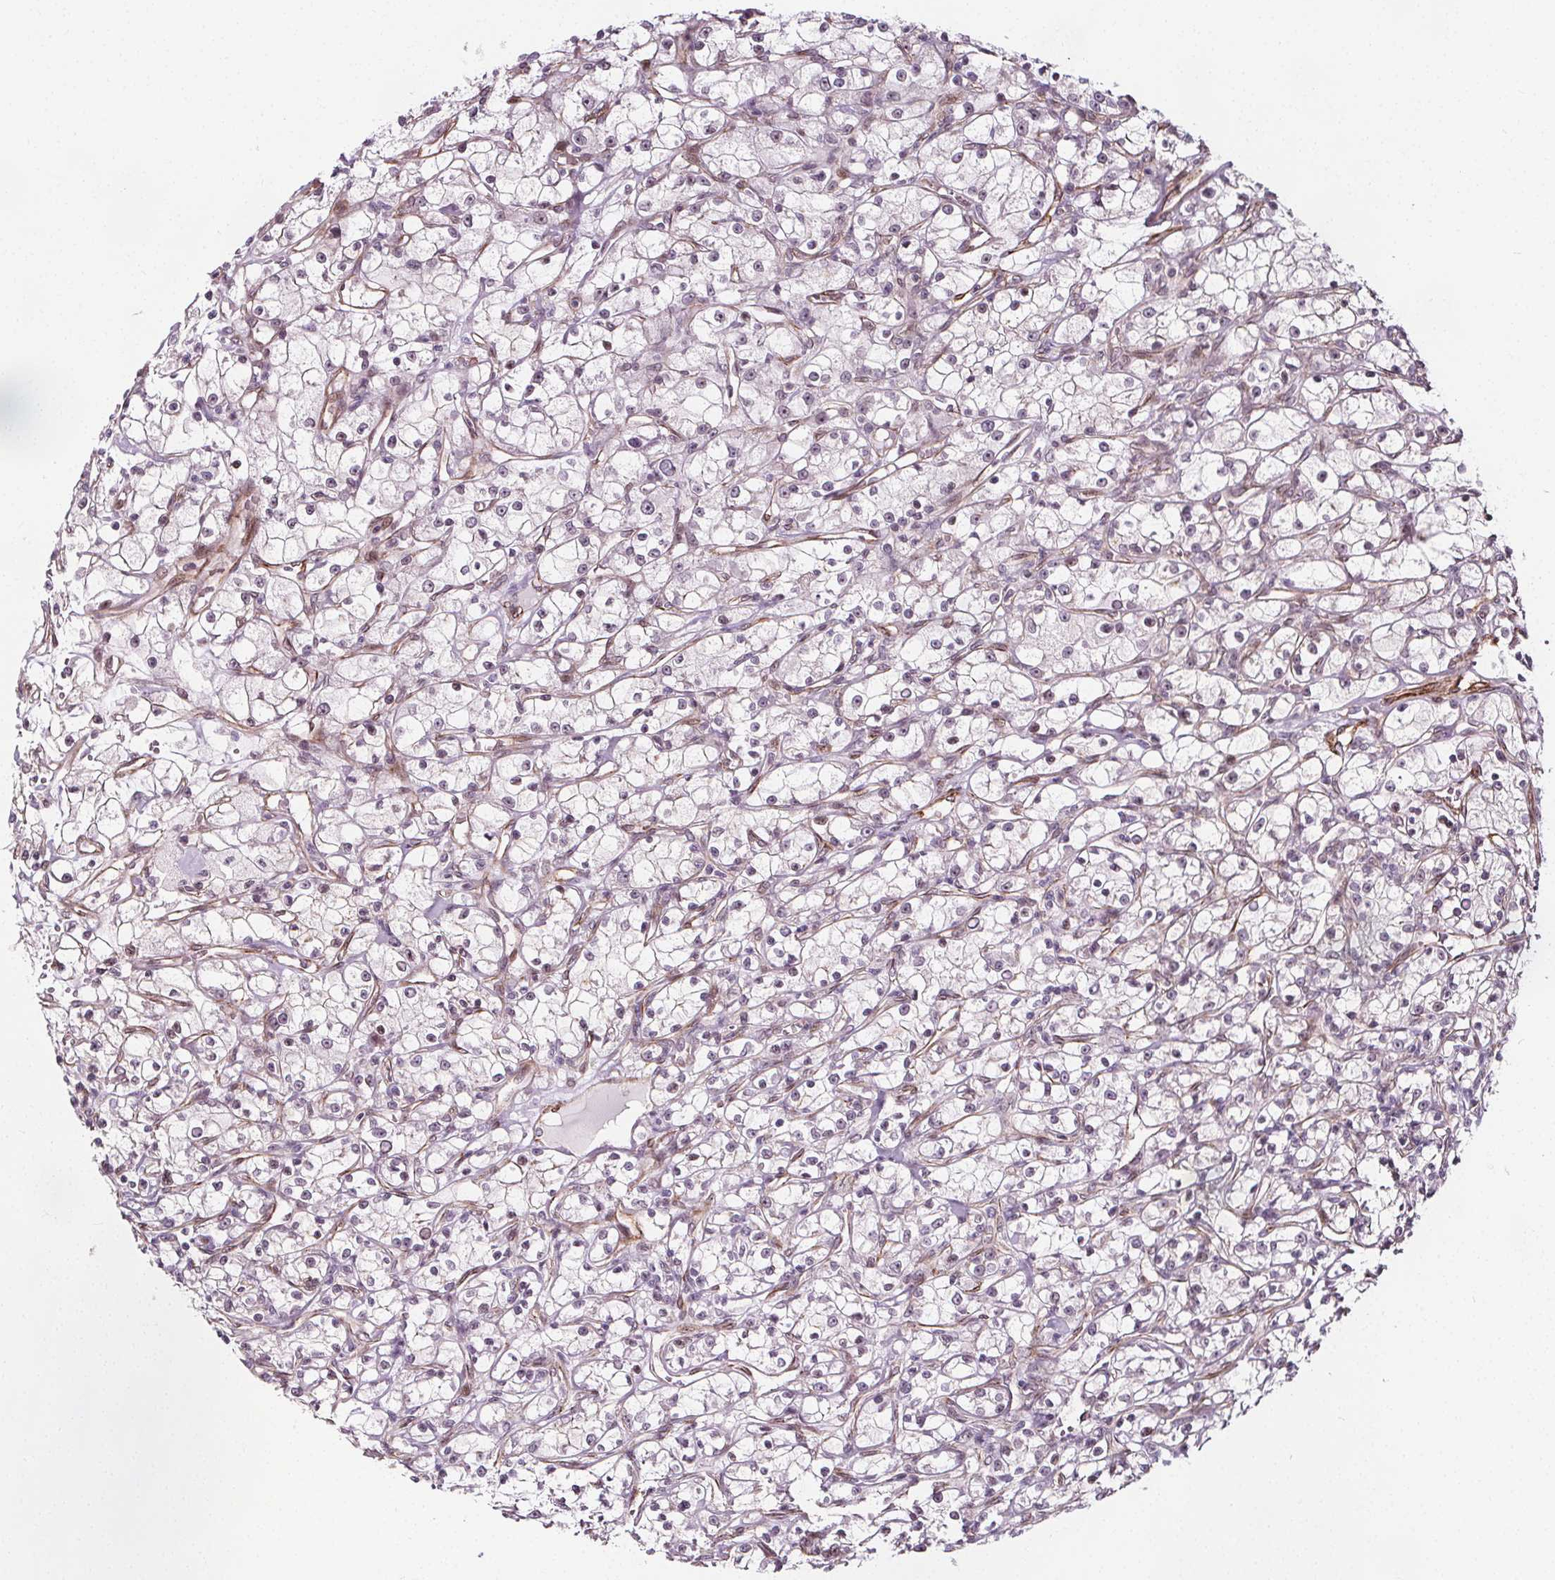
{"staining": {"intensity": "weak", "quantity": "<25%", "location": "nuclear"}, "tissue": "renal cancer", "cell_type": "Tumor cells", "image_type": "cancer", "snomed": [{"axis": "morphology", "description": "Adenocarcinoma, NOS"}, {"axis": "topography", "description": "Kidney"}], "caption": "Renal adenocarcinoma was stained to show a protein in brown. There is no significant positivity in tumor cells.", "gene": "HAS1", "patient": {"sex": "female", "age": 59}}